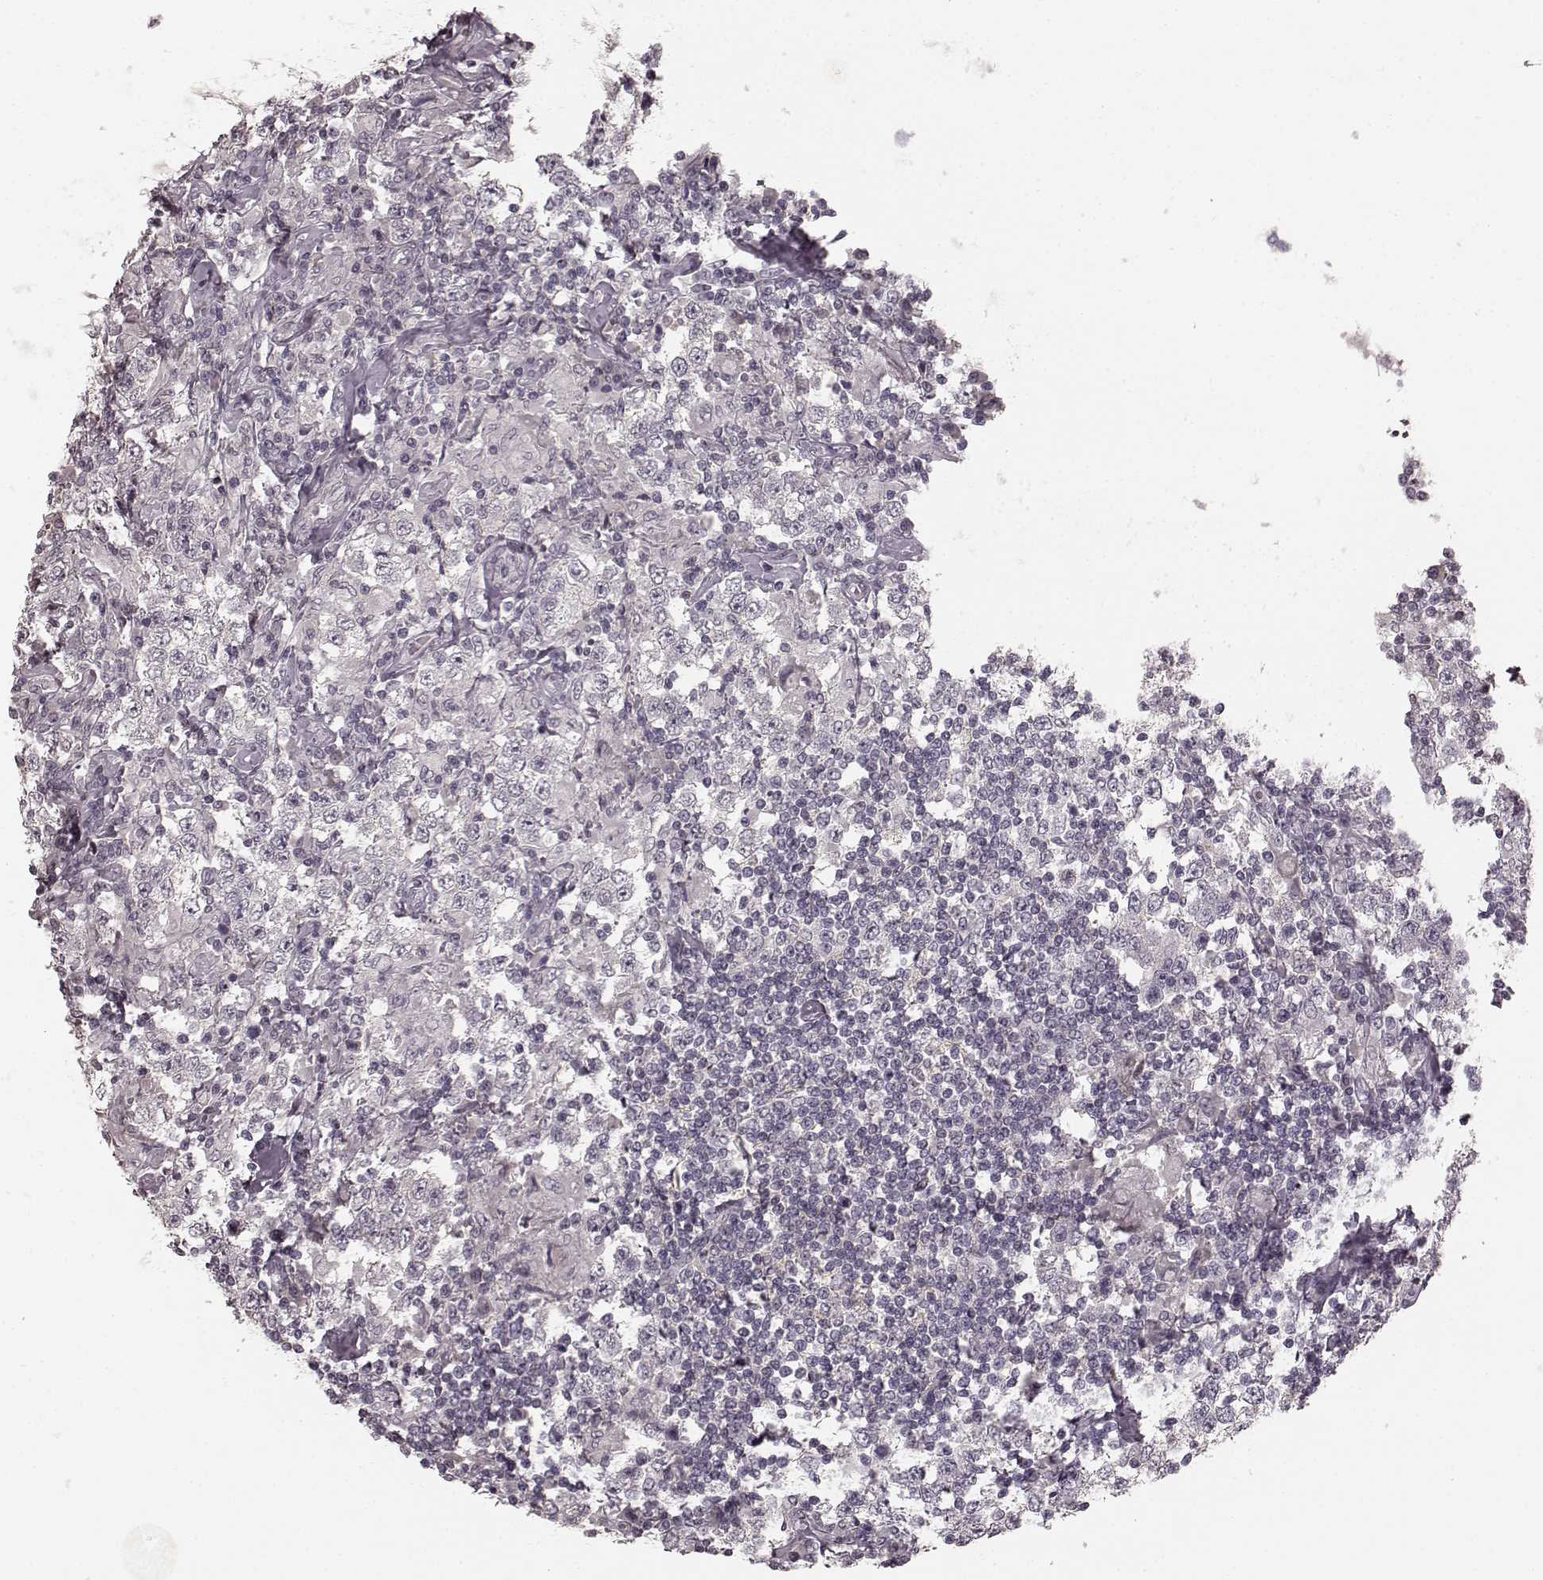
{"staining": {"intensity": "negative", "quantity": "none", "location": "none"}, "tissue": "testis cancer", "cell_type": "Tumor cells", "image_type": "cancer", "snomed": [{"axis": "morphology", "description": "Seminoma, NOS"}, {"axis": "morphology", "description": "Carcinoma, Embryonal, NOS"}, {"axis": "topography", "description": "Testis"}], "caption": "High power microscopy image of an IHC photomicrograph of testis cancer (seminoma), revealing no significant expression in tumor cells.", "gene": "PRKCE", "patient": {"sex": "male", "age": 41}}